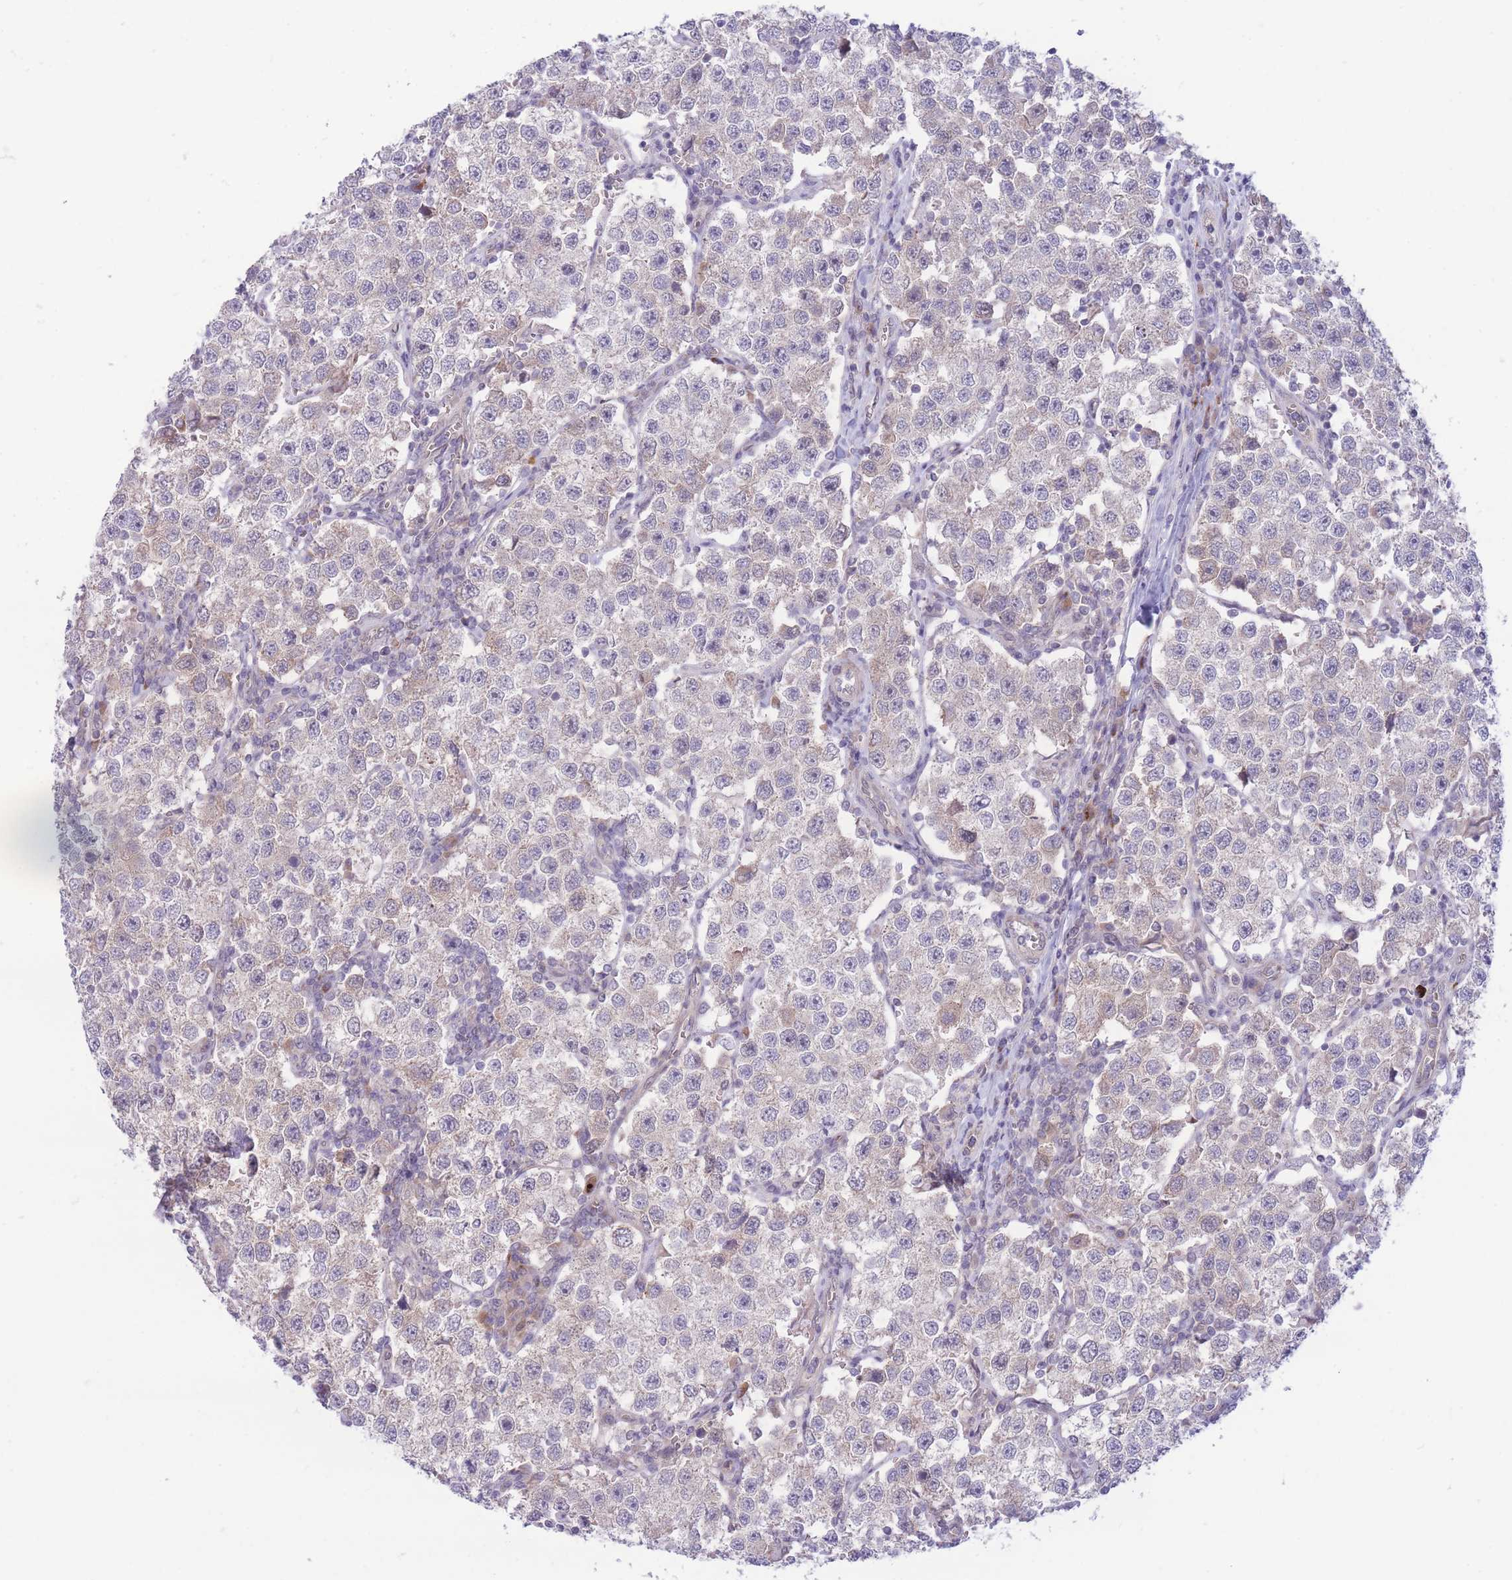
{"staining": {"intensity": "negative", "quantity": "none", "location": "none"}, "tissue": "testis cancer", "cell_type": "Tumor cells", "image_type": "cancer", "snomed": [{"axis": "morphology", "description": "Seminoma, NOS"}, {"axis": "topography", "description": "Testis"}], "caption": "Immunohistochemical staining of testis cancer (seminoma) displays no significant expression in tumor cells. Brightfield microscopy of immunohistochemistry (IHC) stained with DAB (3,3'-diaminobenzidine) (brown) and hematoxylin (blue), captured at high magnification.", "gene": "CDC25B", "patient": {"sex": "male", "age": 37}}